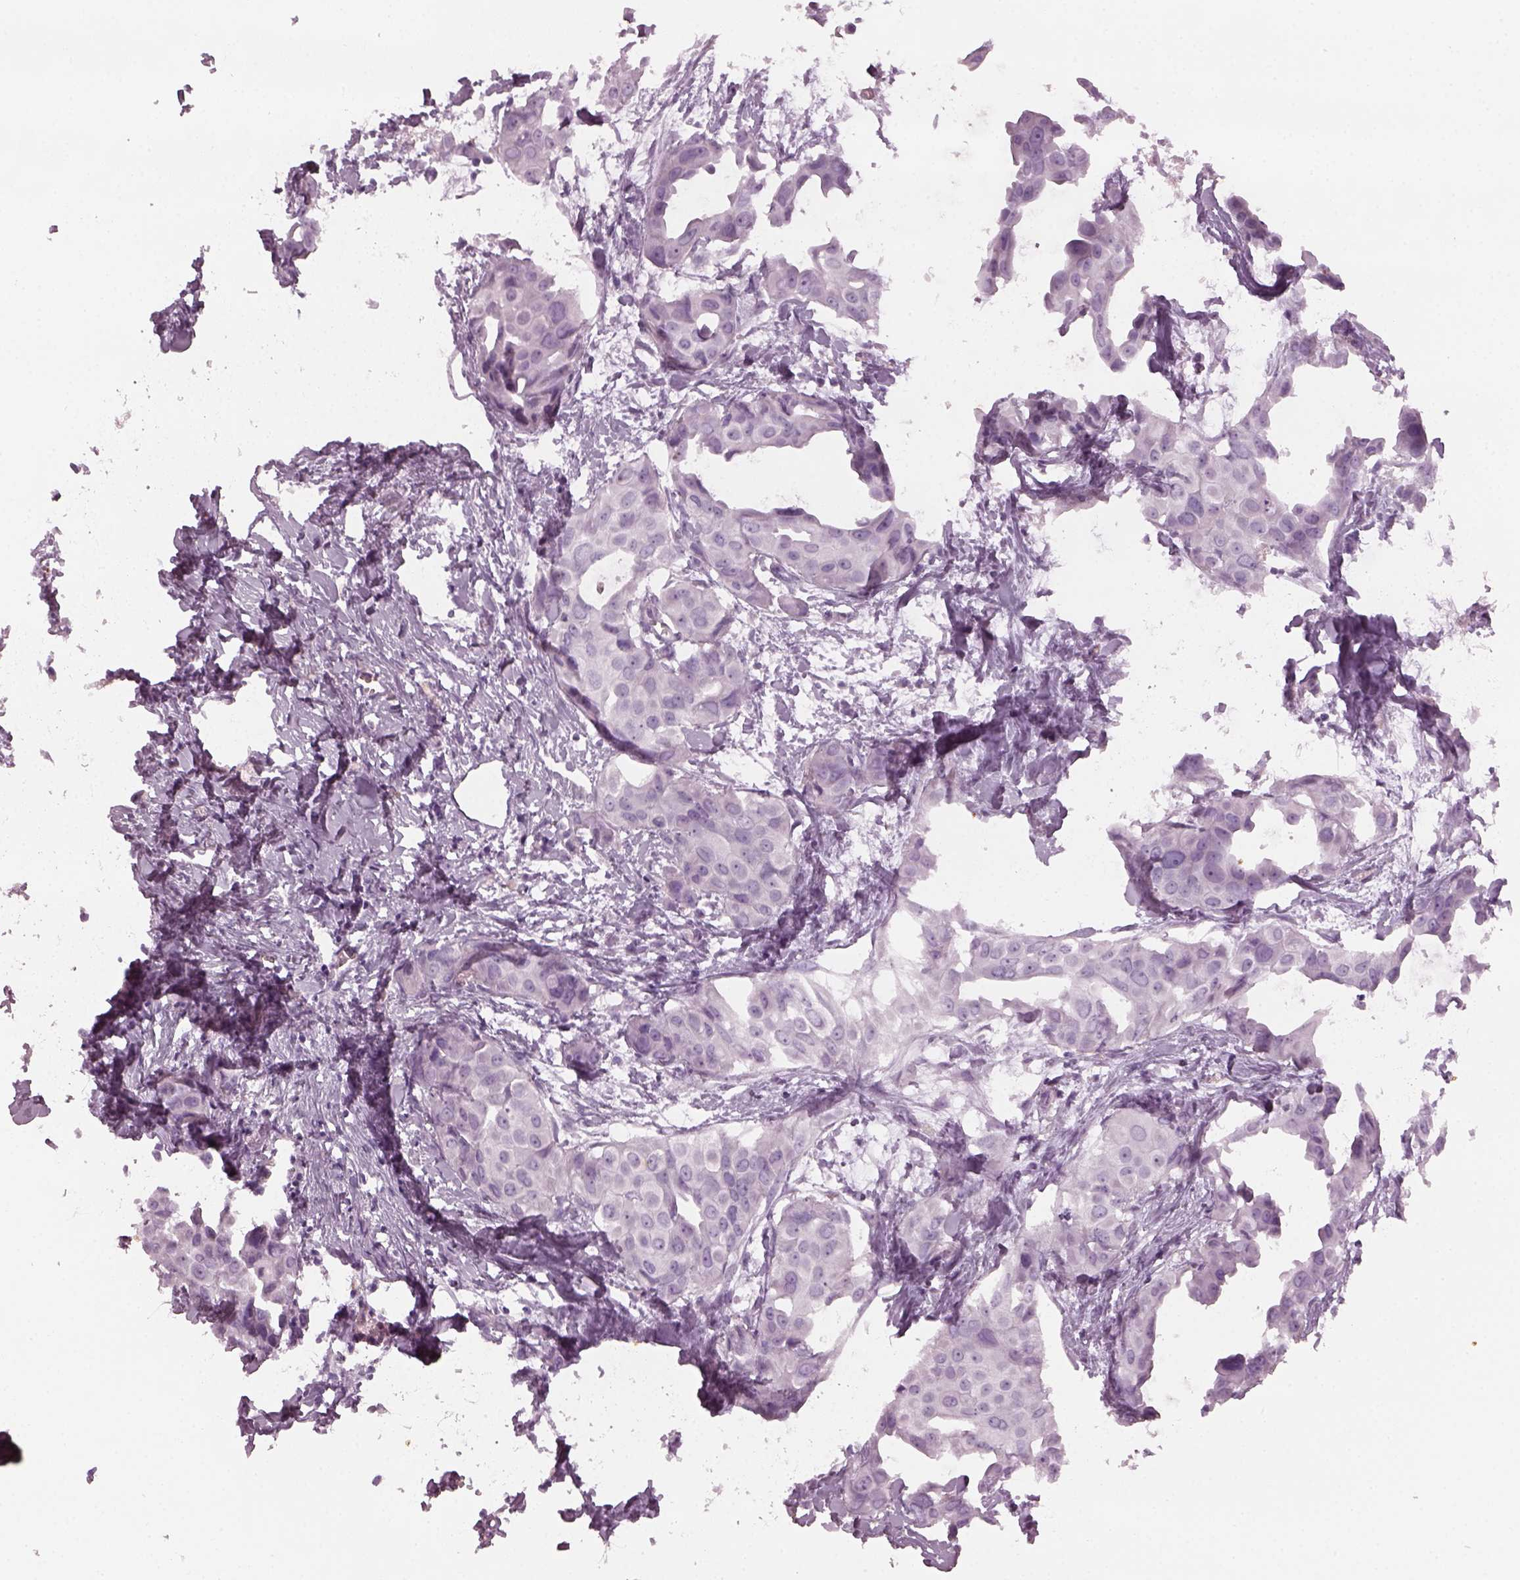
{"staining": {"intensity": "negative", "quantity": "none", "location": "none"}, "tissue": "breast cancer", "cell_type": "Tumor cells", "image_type": "cancer", "snomed": [{"axis": "morphology", "description": "Duct carcinoma"}, {"axis": "topography", "description": "Breast"}], "caption": "Tumor cells are negative for protein expression in human invasive ductal carcinoma (breast).", "gene": "PDC", "patient": {"sex": "female", "age": 38}}